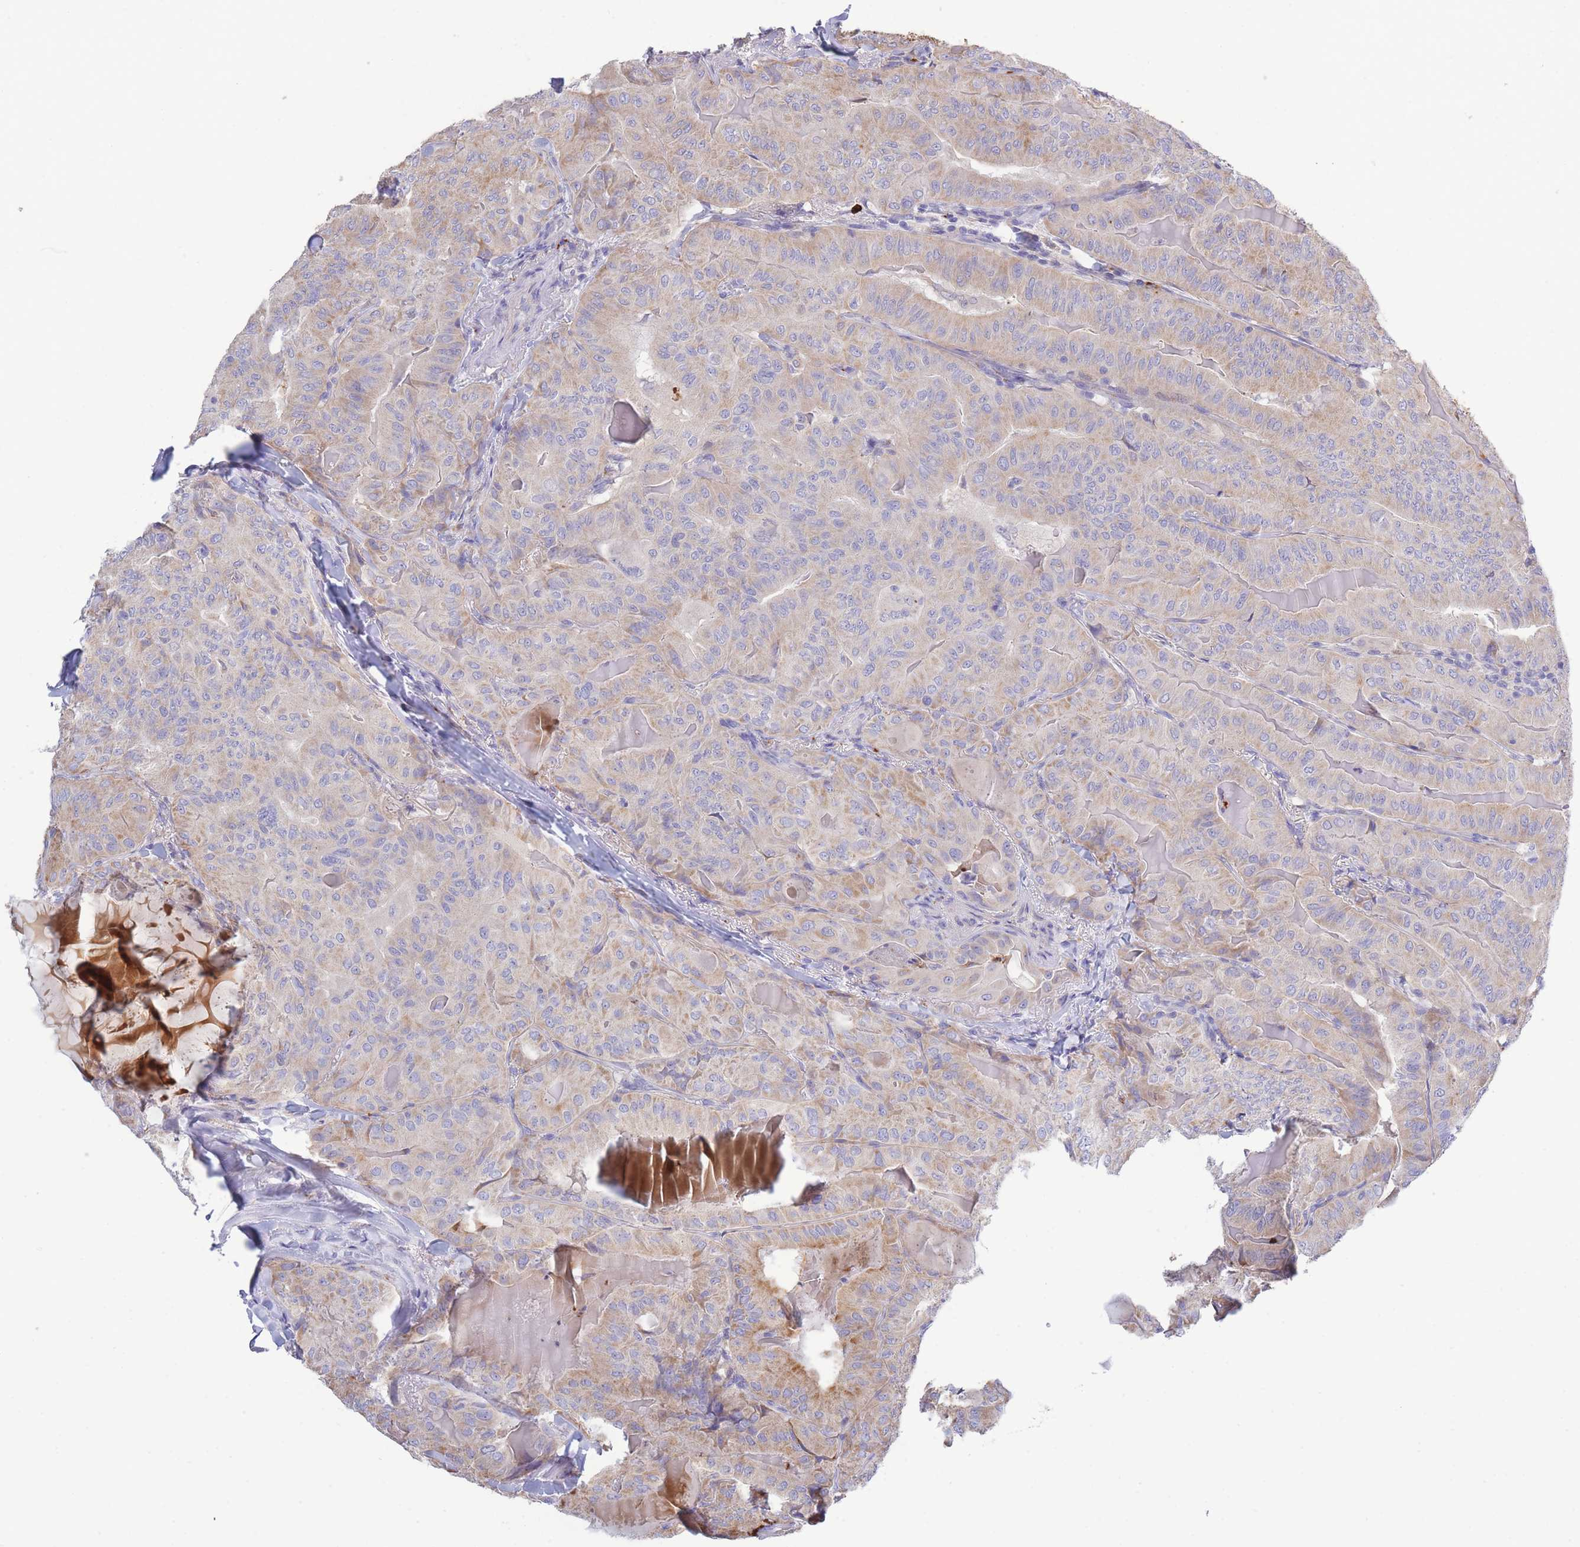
{"staining": {"intensity": "moderate", "quantity": "<25%", "location": "cytoplasmic/membranous"}, "tissue": "thyroid cancer", "cell_type": "Tumor cells", "image_type": "cancer", "snomed": [{"axis": "morphology", "description": "Papillary adenocarcinoma, NOS"}, {"axis": "topography", "description": "Thyroid gland"}], "caption": "Protein staining shows moderate cytoplasmic/membranous expression in about <25% of tumor cells in thyroid cancer (papillary adenocarcinoma).", "gene": "CENPM", "patient": {"sex": "female", "age": 68}}